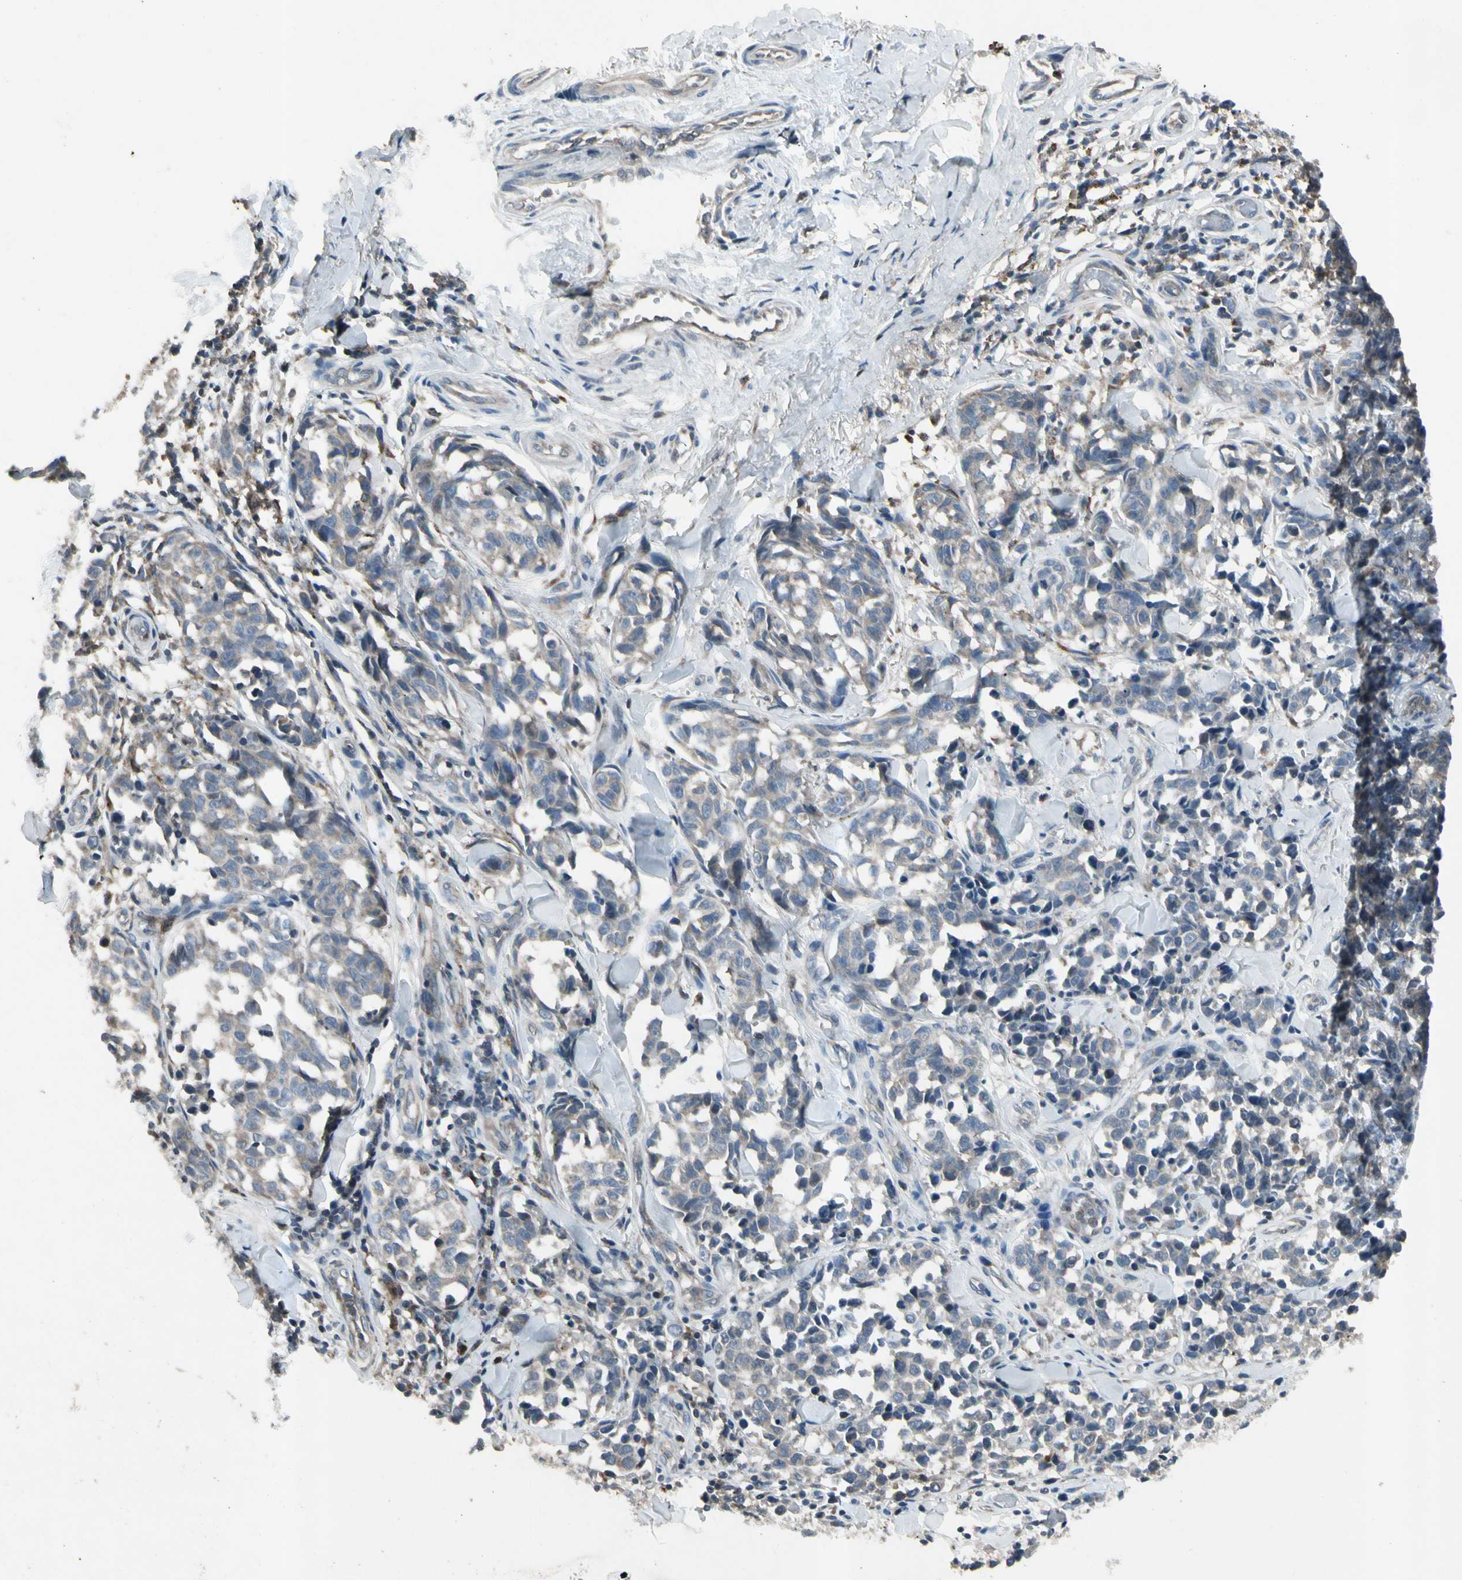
{"staining": {"intensity": "weak", "quantity": "25%-75%", "location": "cytoplasmic/membranous"}, "tissue": "melanoma", "cell_type": "Tumor cells", "image_type": "cancer", "snomed": [{"axis": "morphology", "description": "Malignant melanoma, NOS"}, {"axis": "topography", "description": "Skin"}], "caption": "A brown stain highlights weak cytoplasmic/membranous positivity of a protein in melanoma tumor cells. (DAB IHC, brown staining for protein, blue staining for nuclei).", "gene": "NMI", "patient": {"sex": "female", "age": 64}}